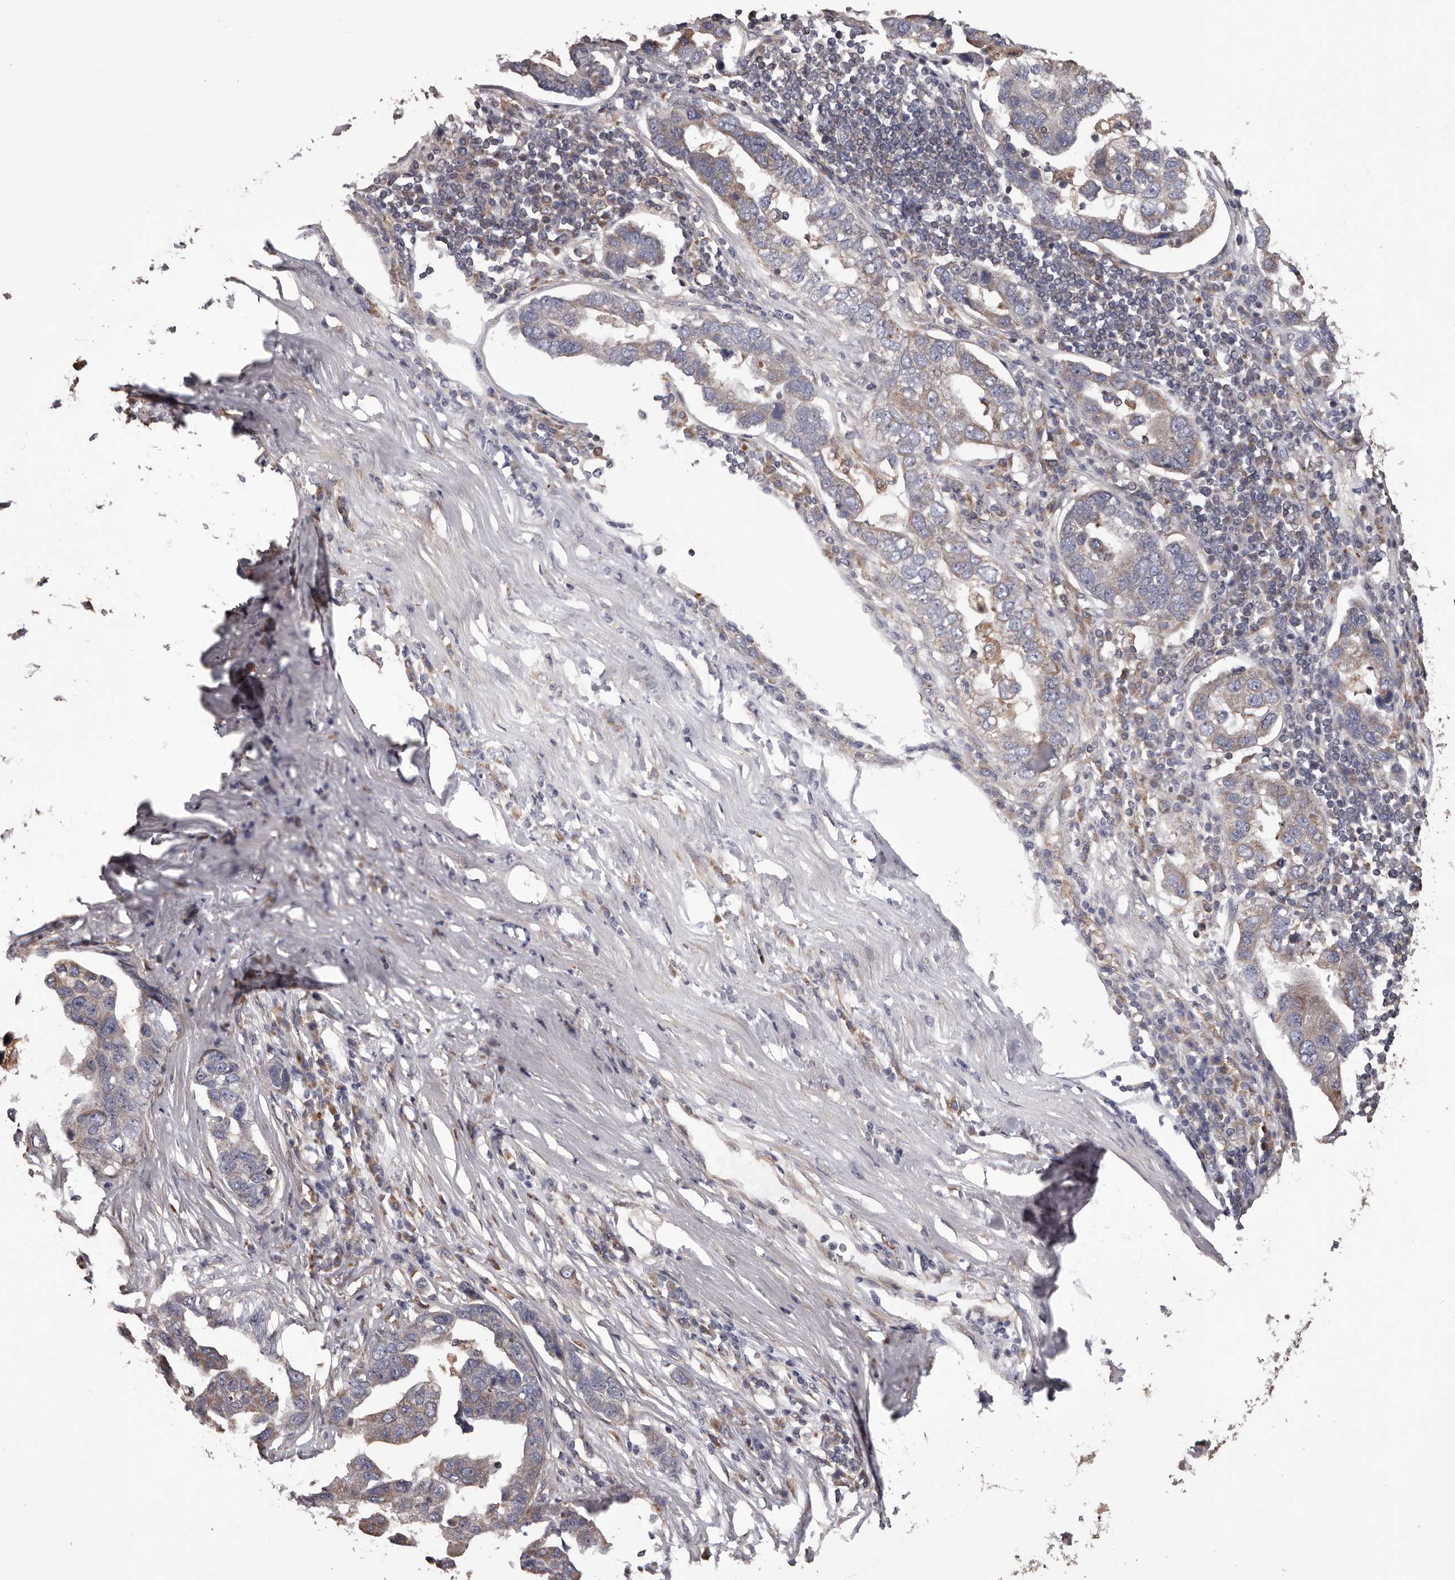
{"staining": {"intensity": "weak", "quantity": "25%-75%", "location": "cytoplasmic/membranous"}, "tissue": "pancreatic cancer", "cell_type": "Tumor cells", "image_type": "cancer", "snomed": [{"axis": "morphology", "description": "Adenocarcinoma, NOS"}, {"axis": "topography", "description": "Pancreas"}], "caption": "This histopathology image displays IHC staining of adenocarcinoma (pancreatic), with low weak cytoplasmic/membranous staining in about 25%-75% of tumor cells.", "gene": "CEP104", "patient": {"sex": "female", "age": 61}}